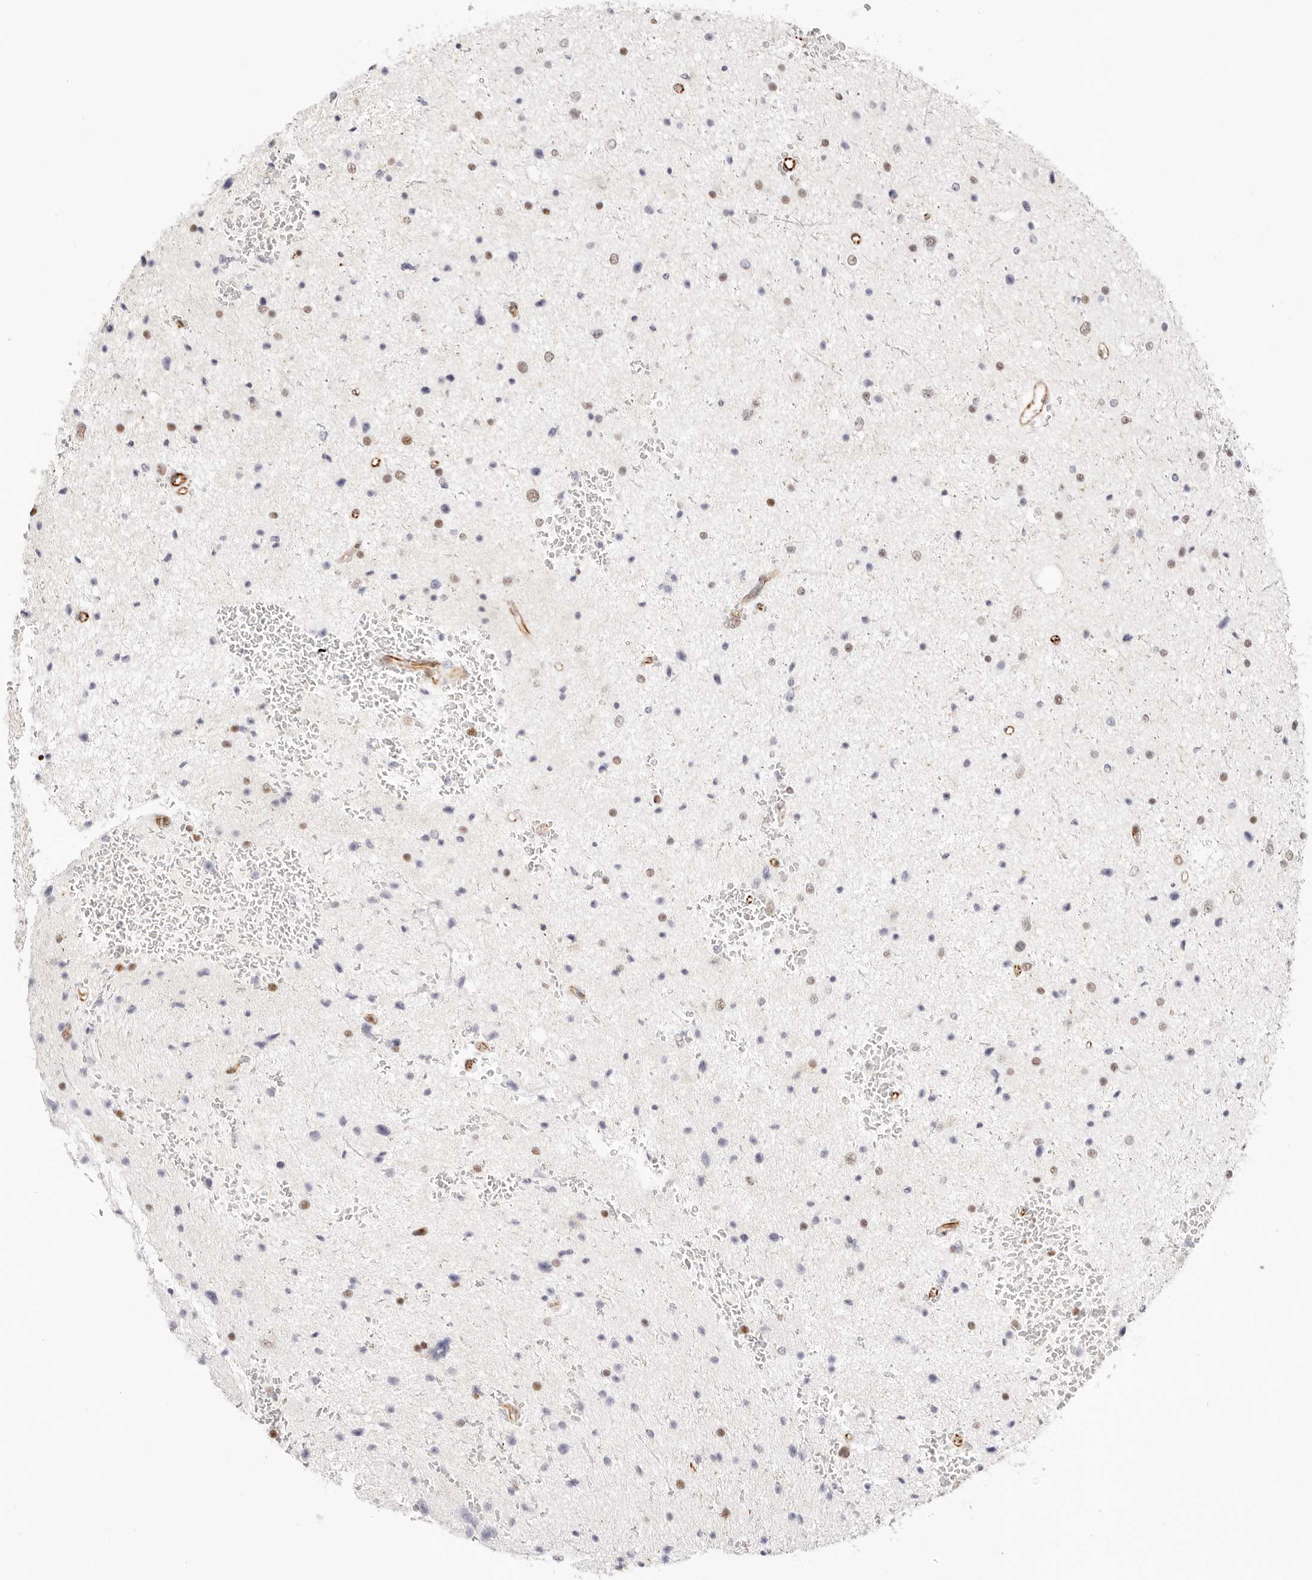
{"staining": {"intensity": "moderate", "quantity": "25%-75%", "location": "nuclear"}, "tissue": "glioma", "cell_type": "Tumor cells", "image_type": "cancer", "snomed": [{"axis": "morphology", "description": "Glioma, malignant, Low grade"}, {"axis": "topography", "description": "Cerebral cortex"}], "caption": "Low-grade glioma (malignant) stained for a protein (brown) exhibits moderate nuclear positive expression in approximately 25%-75% of tumor cells.", "gene": "ZC3H11A", "patient": {"sex": "female", "age": 39}}